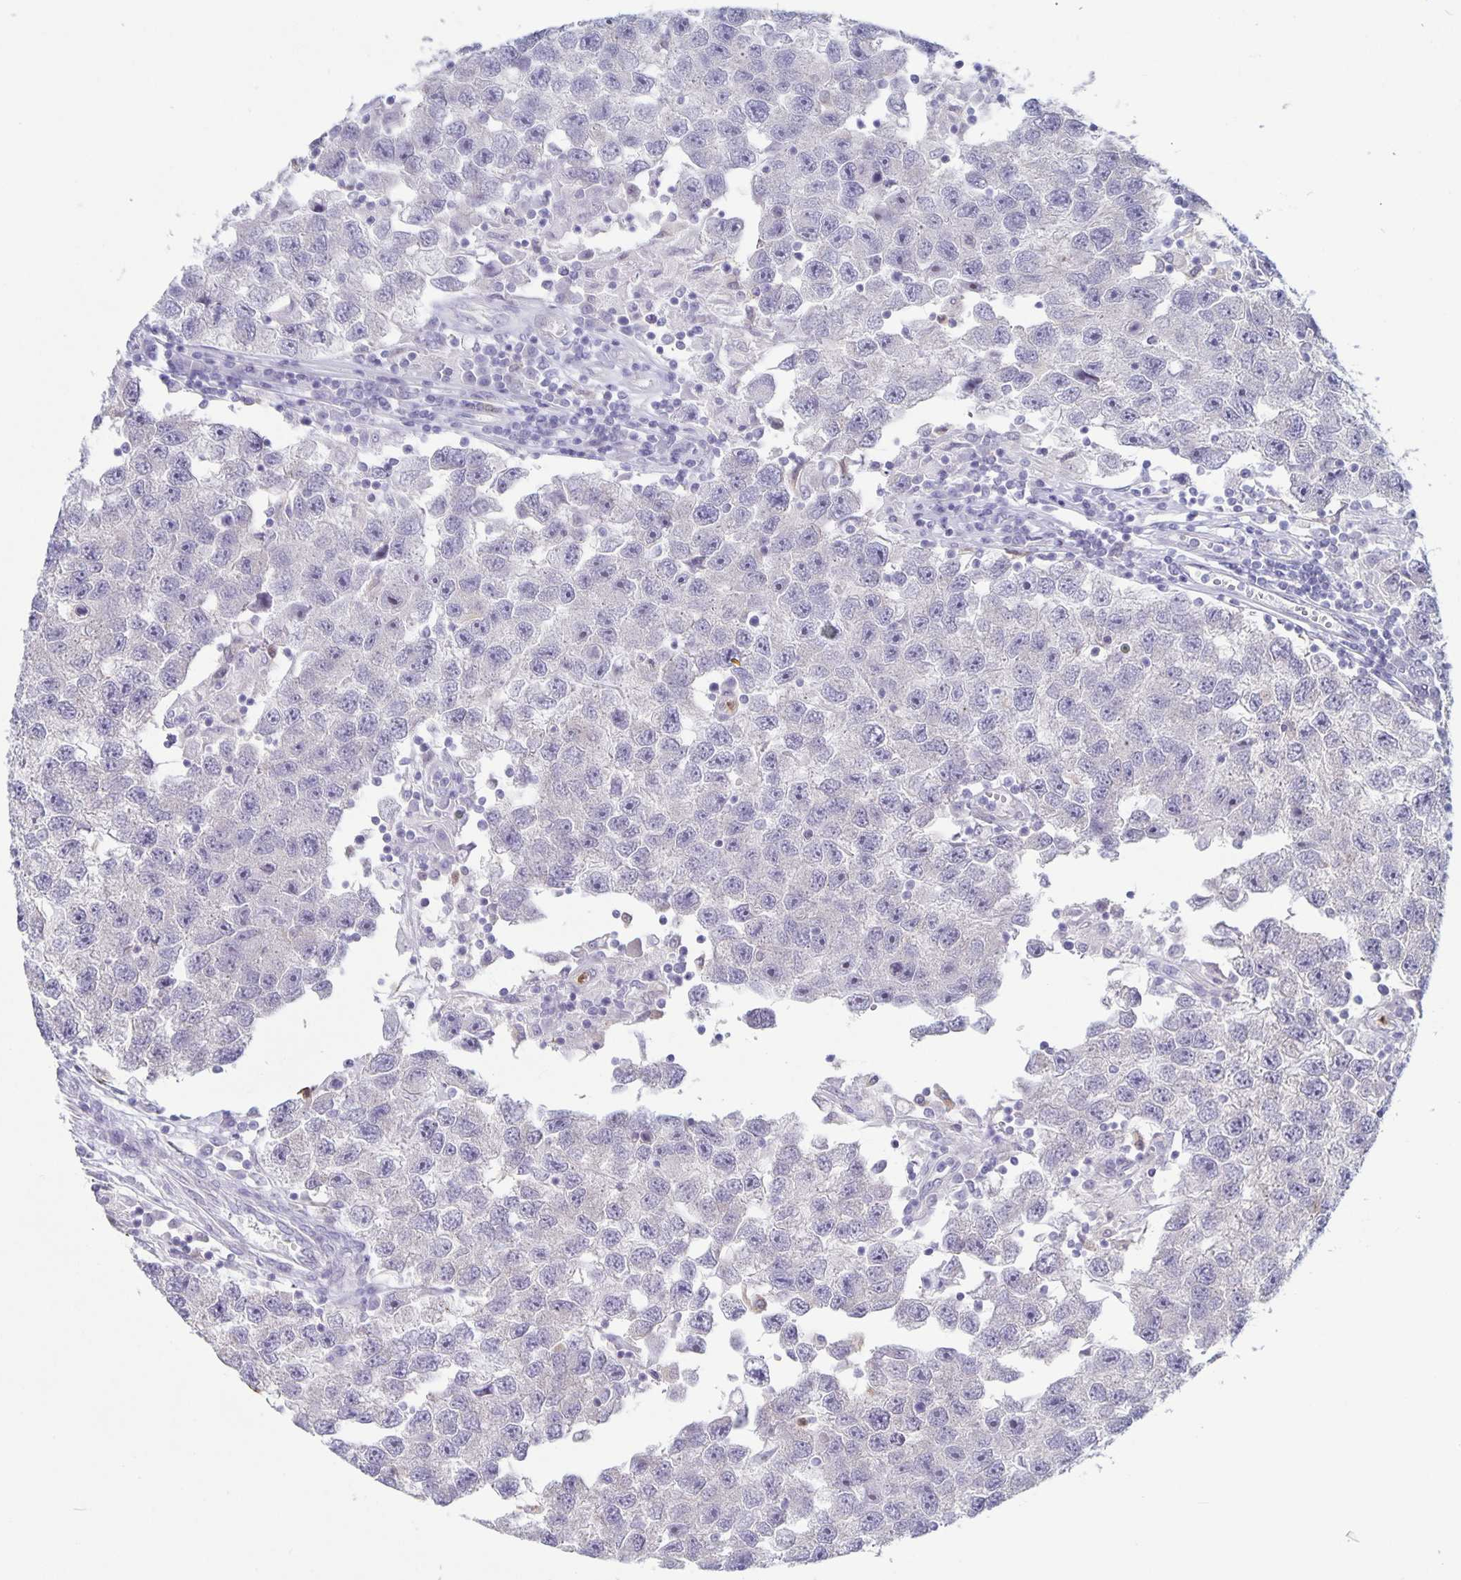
{"staining": {"intensity": "negative", "quantity": "none", "location": "none"}, "tissue": "testis cancer", "cell_type": "Tumor cells", "image_type": "cancer", "snomed": [{"axis": "morphology", "description": "Seminoma, NOS"}, {"axis": "topography", "description": "Testis"}], "caption": "This image is of seminoma (testis) stained with IHC to label a protein in brown with the nuclei are counter-stained blue. There is no staining in tumor cells. (Stains: DAB (3,3'-diaminobenzidine) IHC with hematoxylin counter stain, Microscopy: brightfield microscopy at high magnification).", "gene": "PLCB3", "patient": {"sex": "male", "age": 26}}